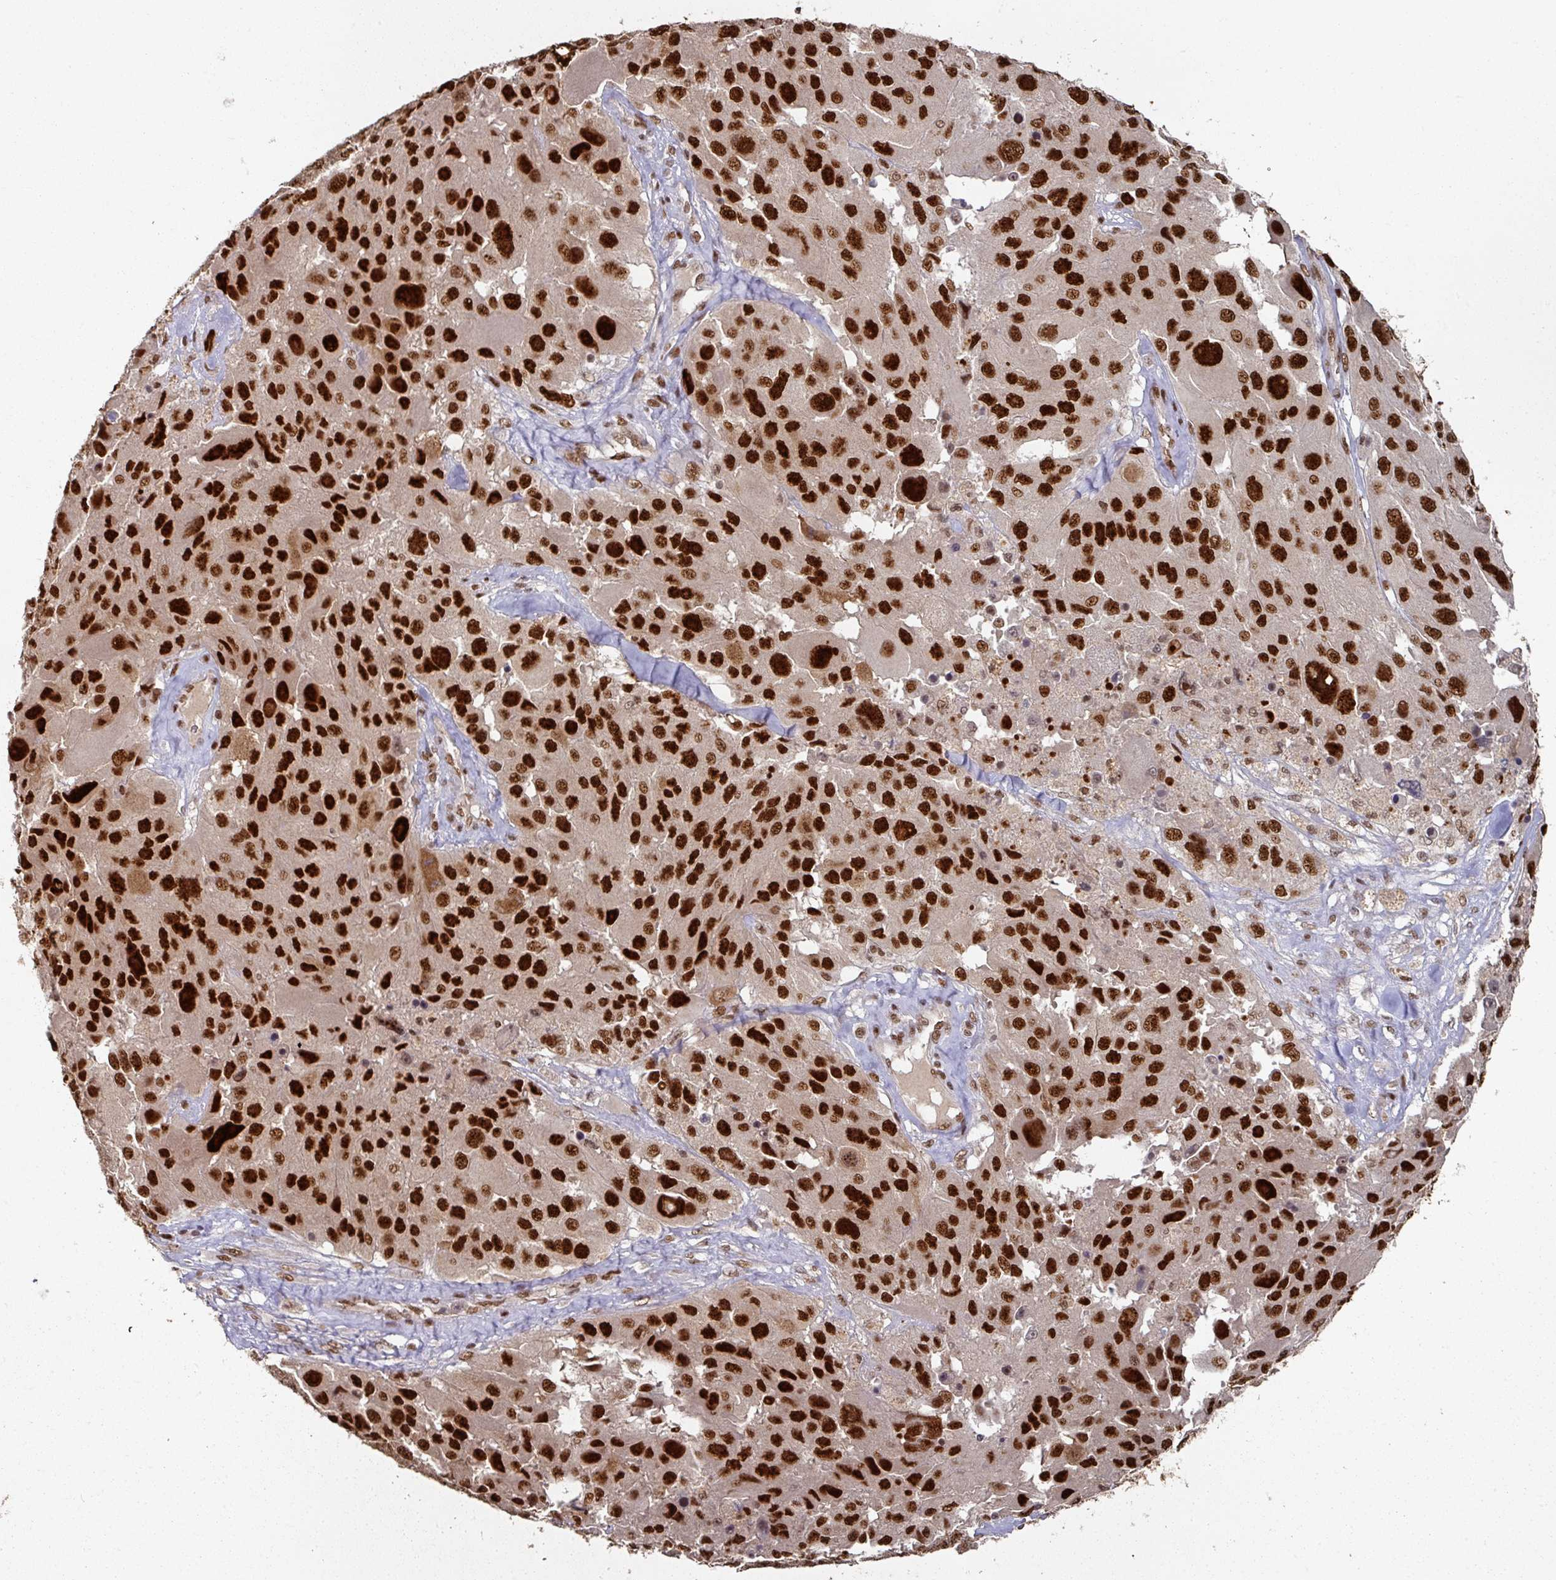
{"staining": {"intensity": "strong", "quantity": ">75%", "location": "nuclear"}, "tissue": "melanoma", "cell_type": "Tumor cells", "image_type": "cancer", "snomed": [{"axis": "morphology", "description": "Malignant melanoma, Metastatic site"}, {"axis": "topography", "description": "Lymph node"}], "caption": "Human melanoma stained with a protein marker reveals strong staining in tumor cells.", "gene": "MEPCE", "patient": {"sex": "male", "age": 62}}